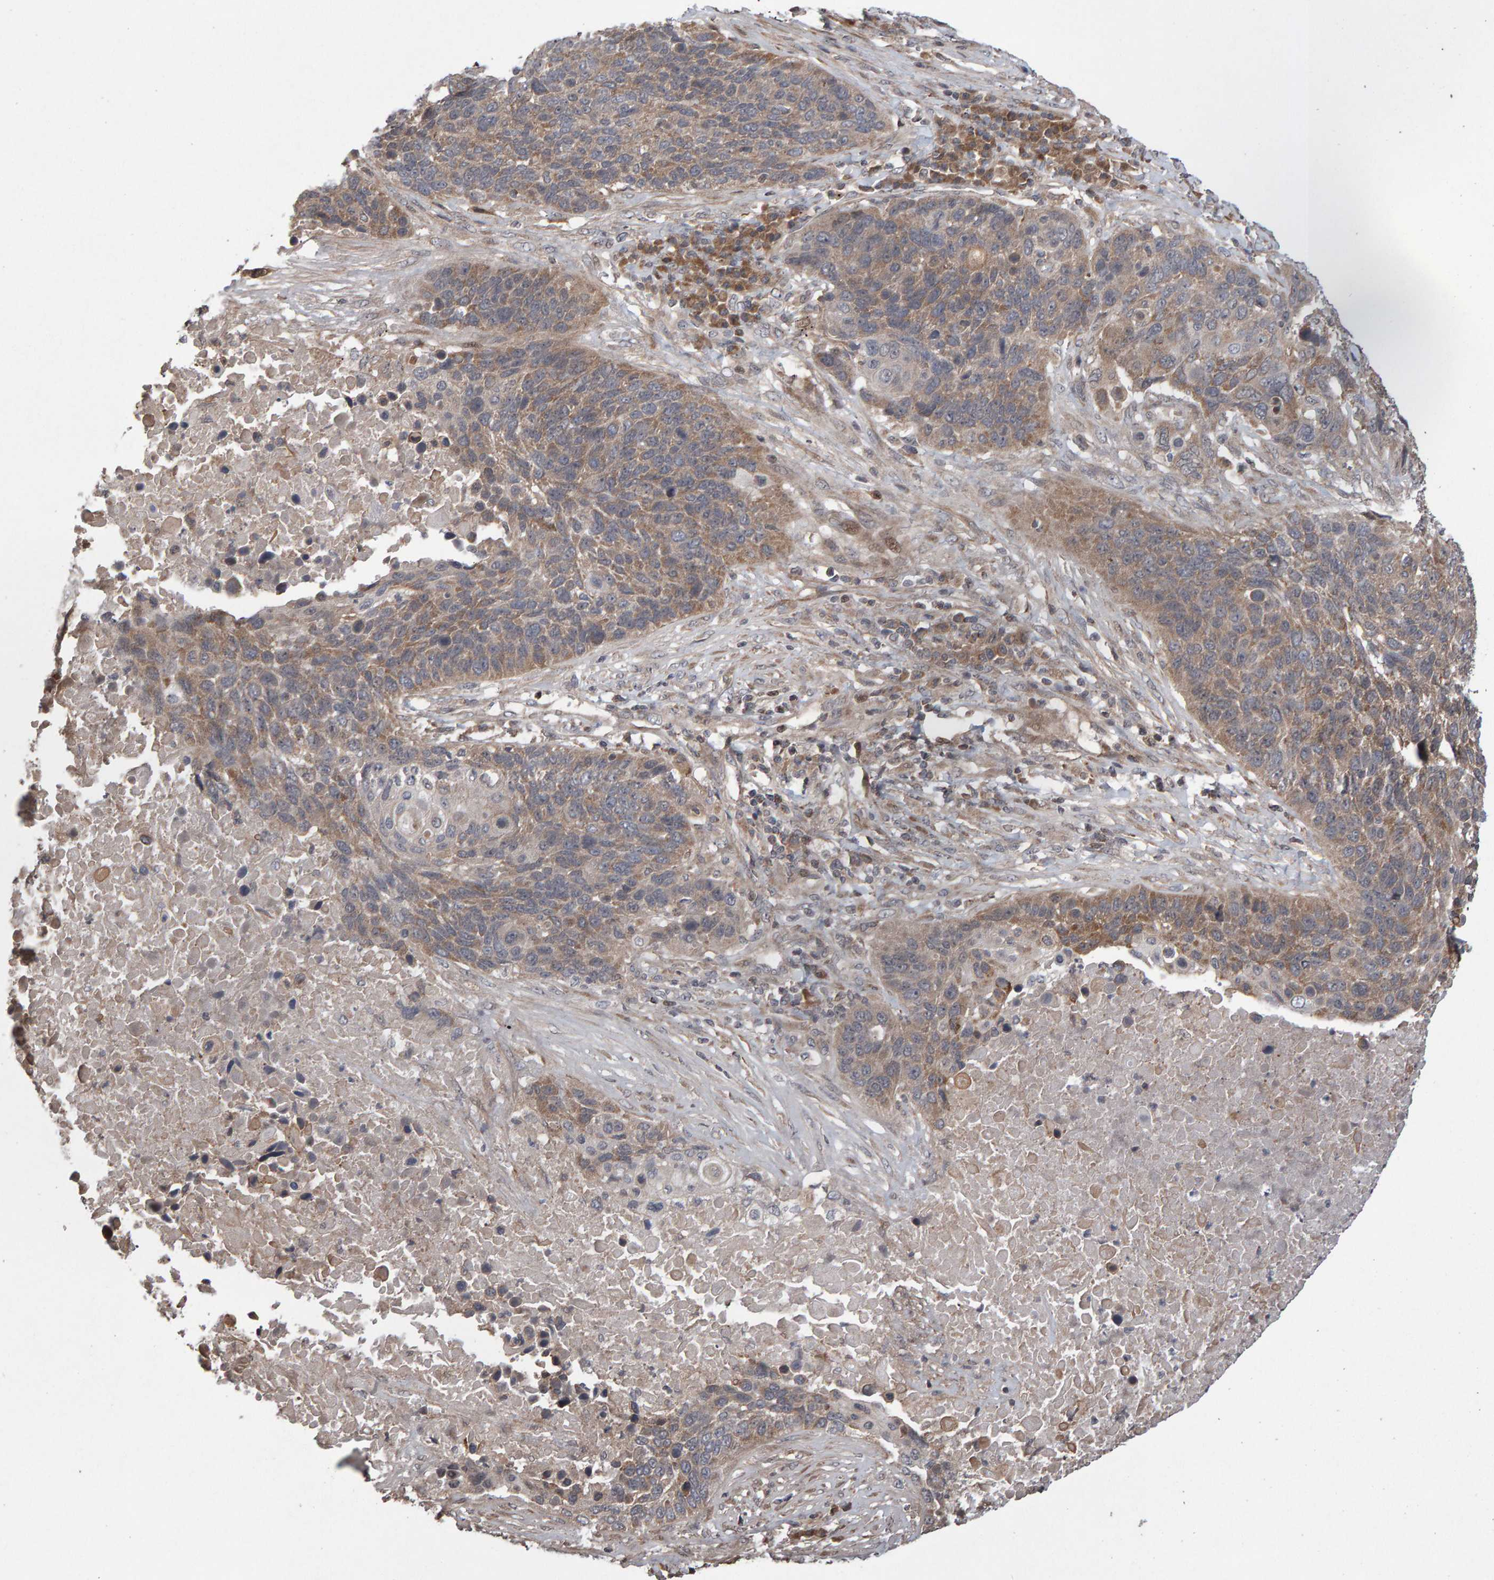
{"staining": {"intensity": "weak", "quantity": ">75%", "location": "cytoplasmic/membranous"}, "tissue": "lung cancer", "cell_type": "Tumor cells", "image_type": "cancer", "snomed": [{"axis": "morphology", "description": "Squamous cell carcinoma, NOS"}, {"axis": "topography", "description": "Lung"}], "caption": "A low amount of weak cytoplasmic/membranous positivity is present in about >75% of tumor cells in squamous cell carcinoma (lung) tissue.", "gene": "PECR", "patient": {"sex": "male", "age": 66}}